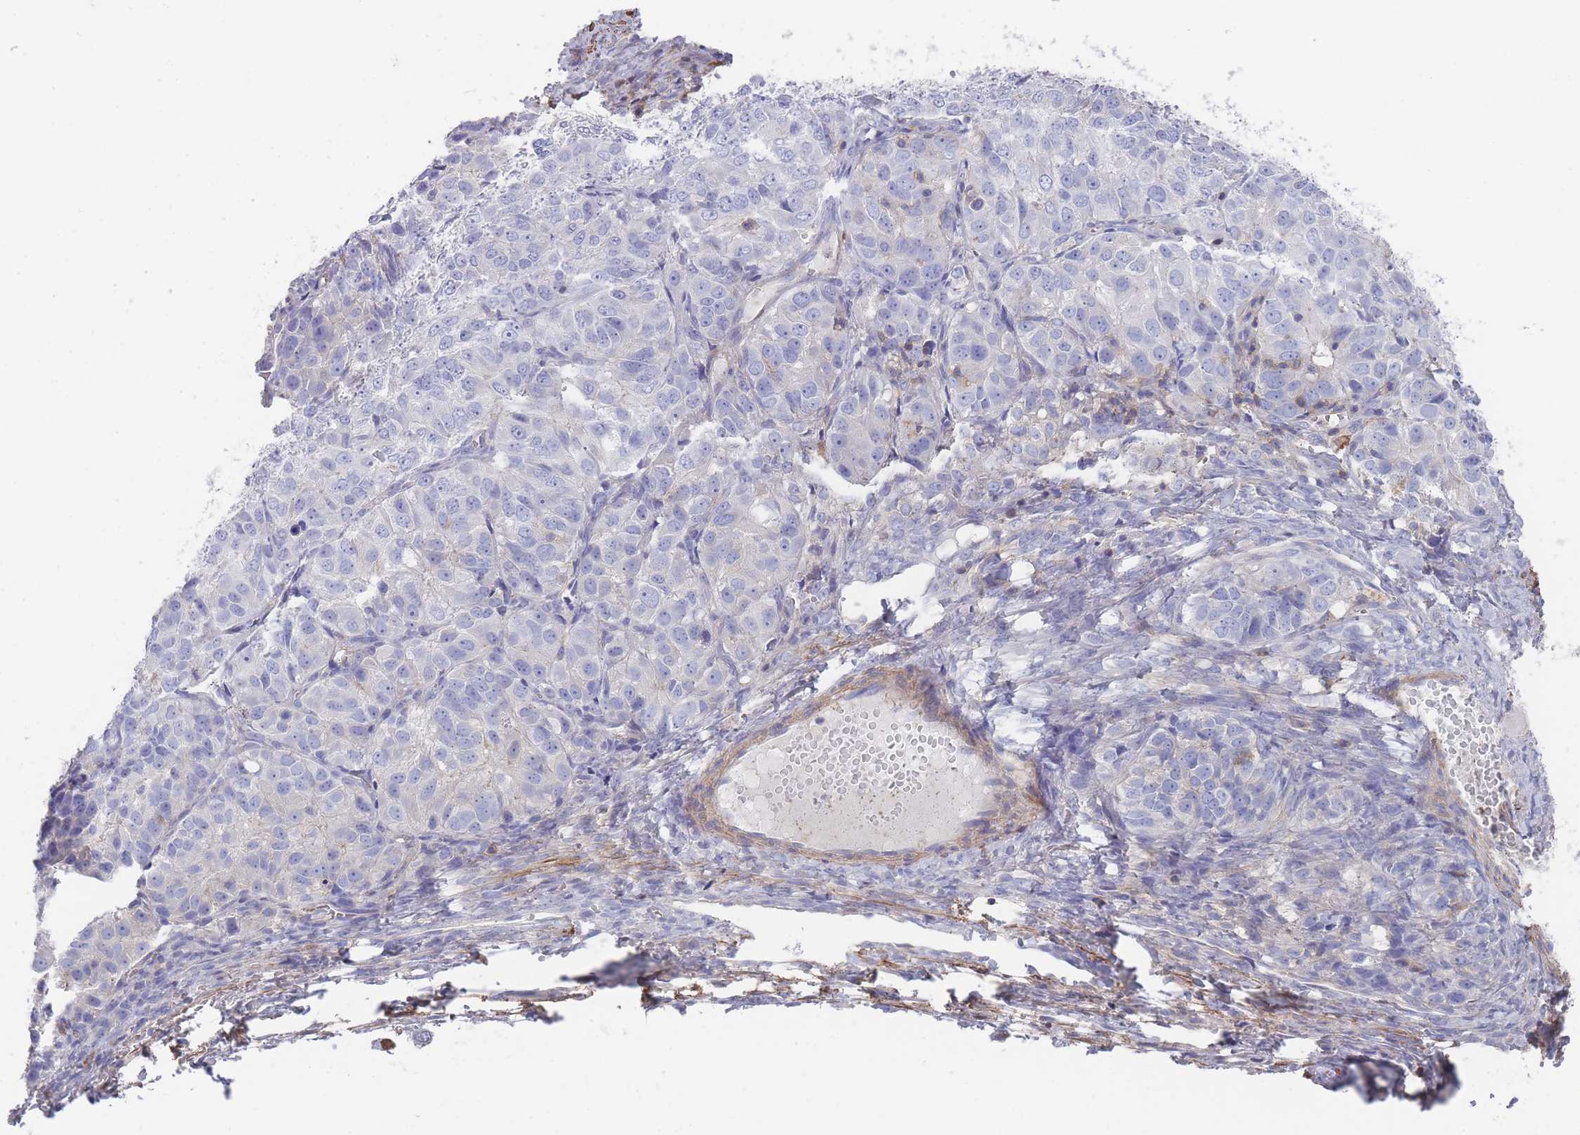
{"staining": {"intensity": "negative", "quantity": "none", "location": "none"}, "tissue": "ovarian cancer", "cell_type": "Tumor cells", "image_type": "cancer", "snomed": [{"axis": "morphology", "description": "Carcinoma, endometroid"}, {"axis": "topography", "description": "Ovary"}], "caption": "Ovarian endometroid carcinoma stained for a protein using IHC exhibits no positivity tumor cells.", "gene": "SCCPDH", "patient": {"sex": "female", "age": 51}}